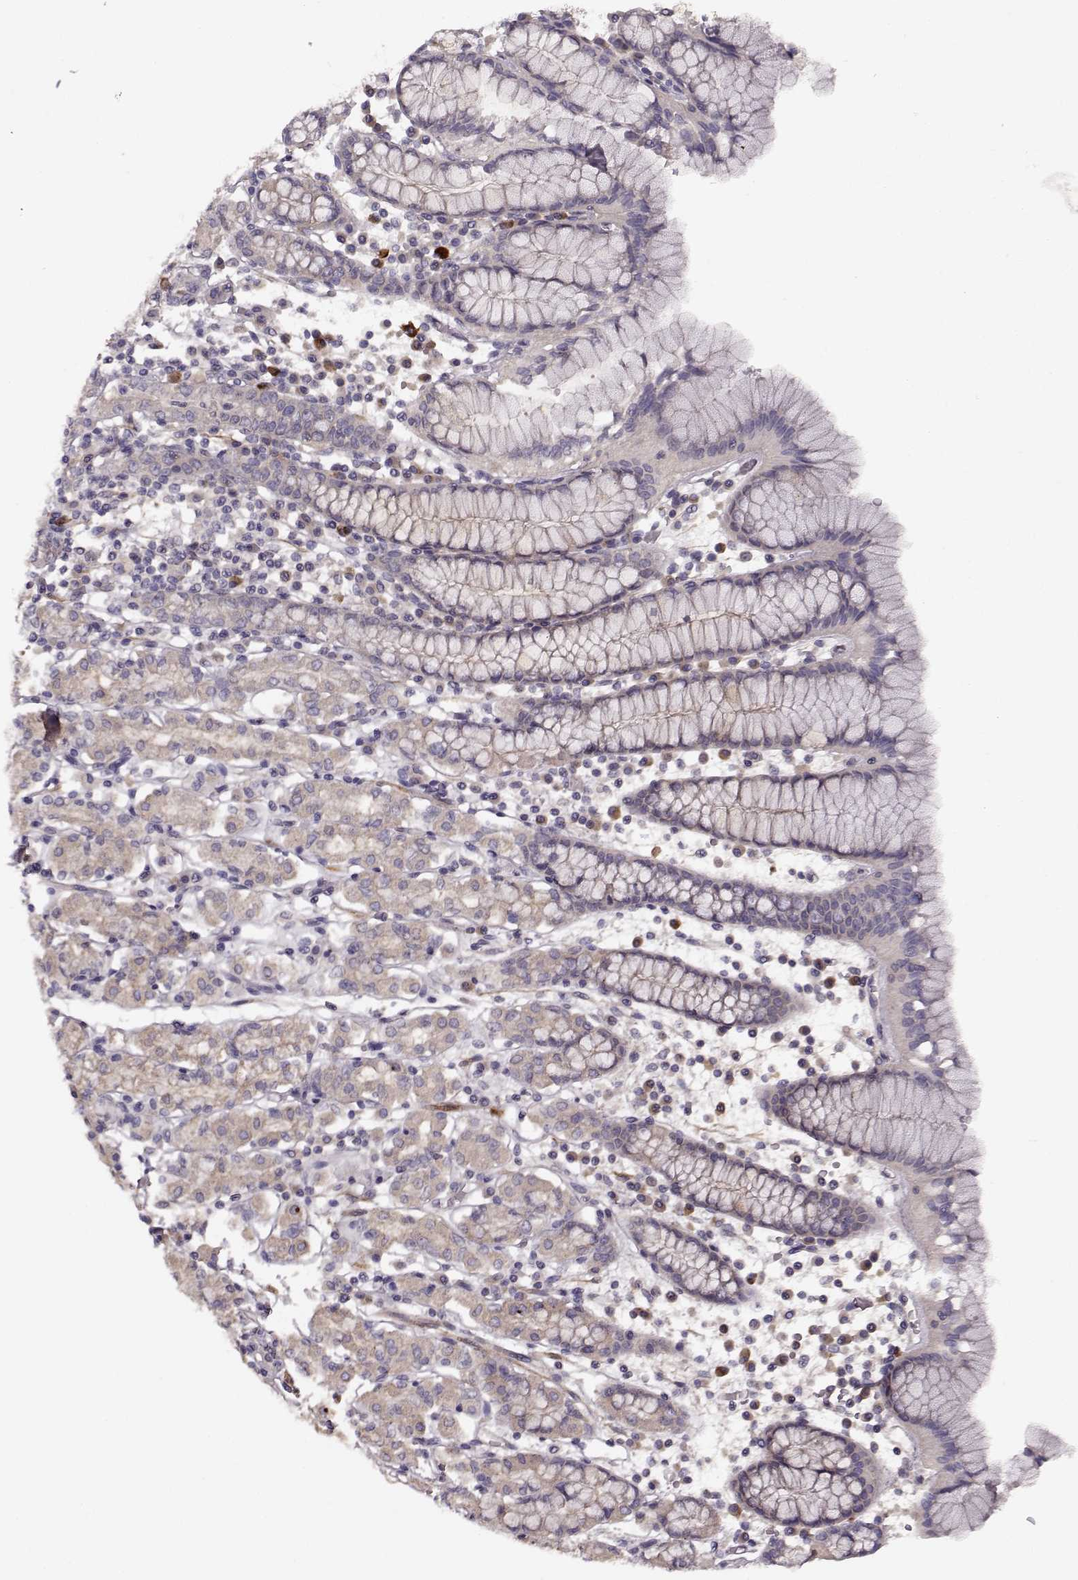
{"staining": {"intensity": "negative", "quantity": "none", "location": "none"}, "tissue": "stomach", "cell_type": "Glandular cells", "image_type": "normal", "snomed": [{"axis": "morphology", "description": "Normal tissue, NOS"}, {"axis": "topography", "description": "Stomach, upper"}, {"axis": "topography", "description": "Stomach"}], "caption": "The image shows no staining of glandular cells in normal stomach. Nuclei are stained in blue.", "gene": "SLAIN2", "patient": {"sex": "male", "age": 62}}